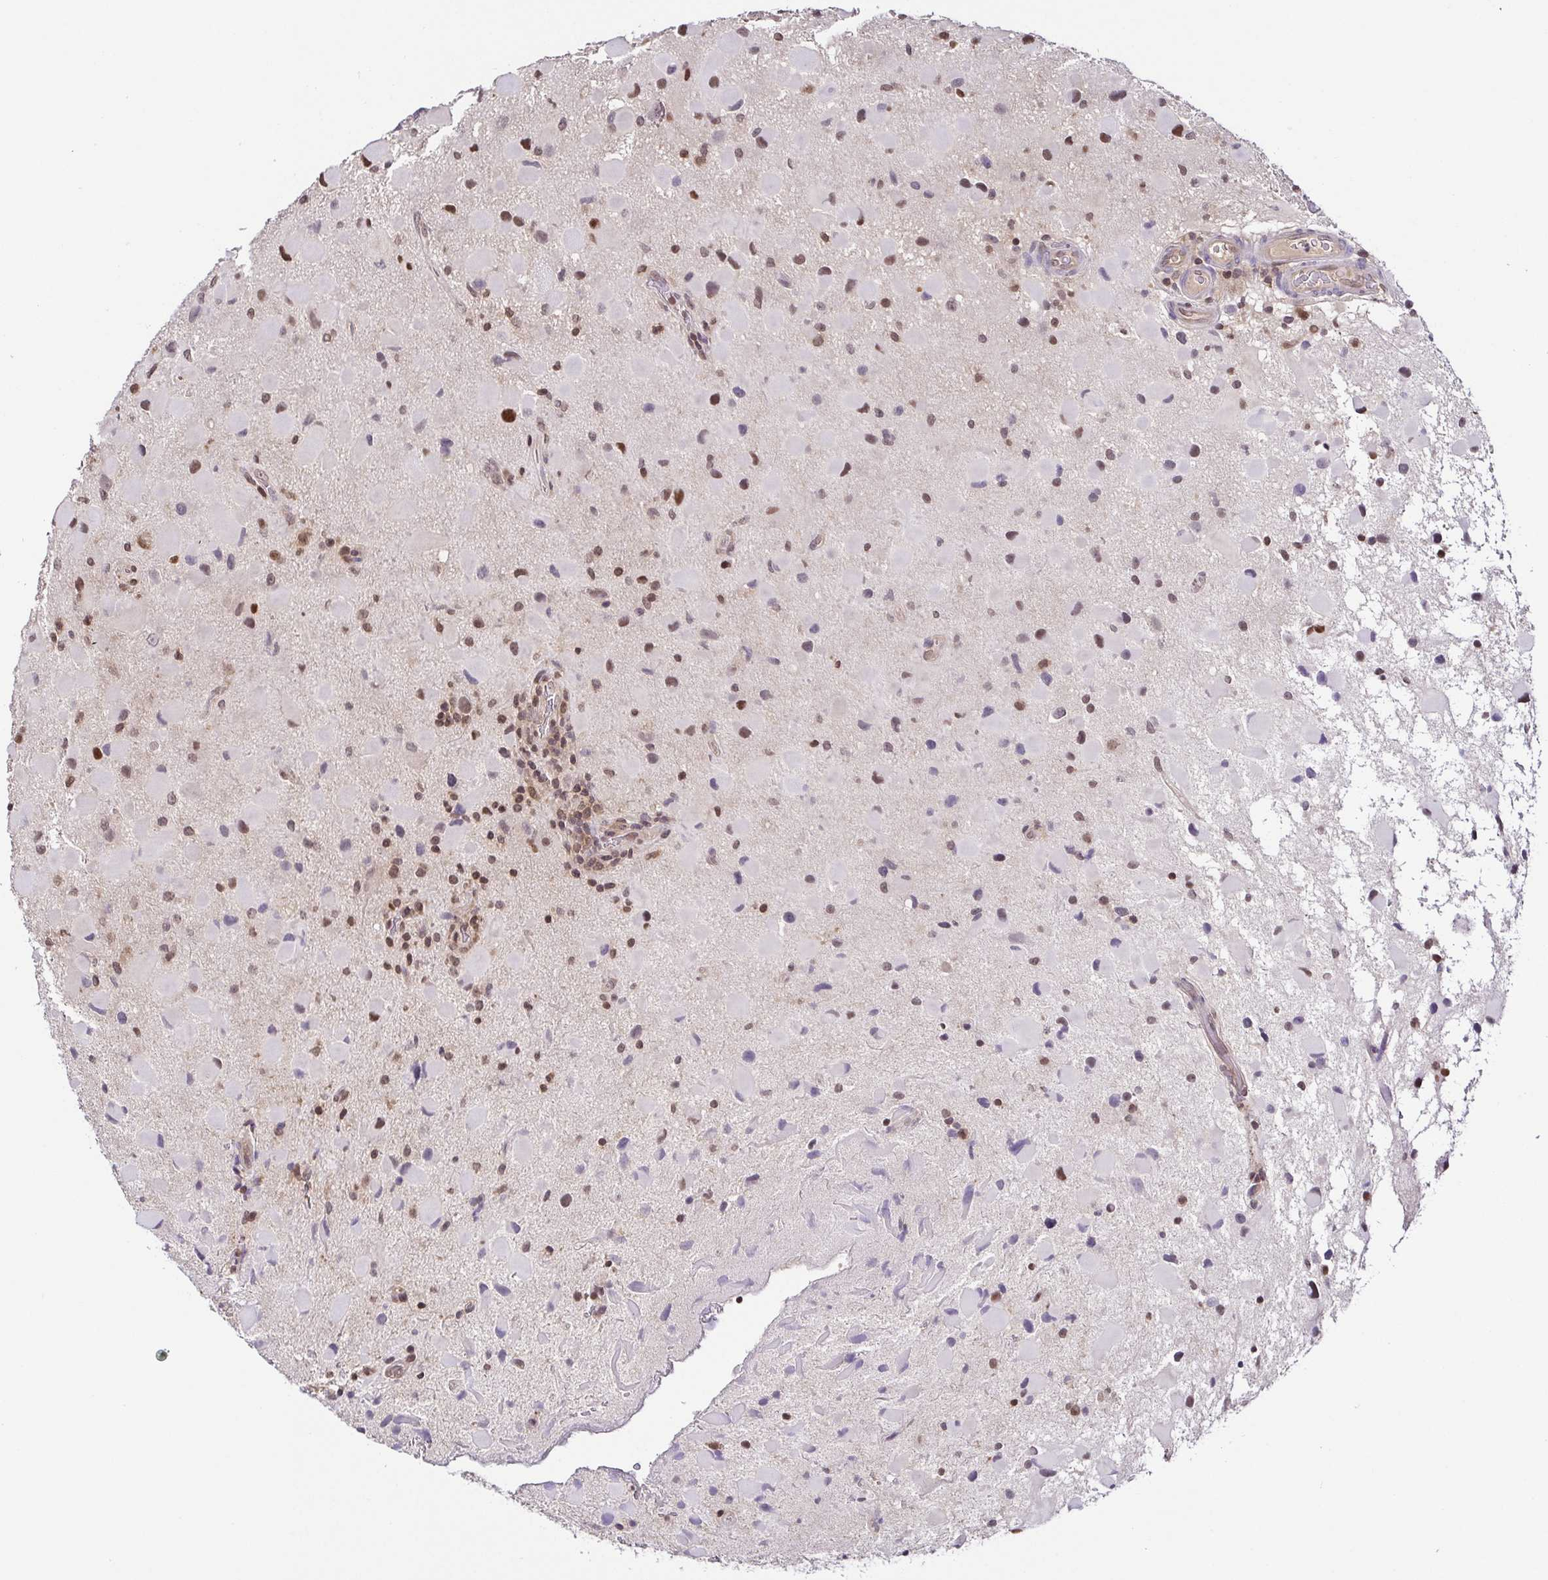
{"staining": {"intensity": "moderate", "quantity": "25%-75%", "location": "nuclear"}, "tissue": "glioma", "cell_type": "Tumor cells", "image_type": "cancer", "snomed": [{"axis": "morphology", "description": "Glioma, malignant, Low grade"}, {"axis": "topography", "description": "Brain"}], "caption": "This photomicrograph reveals glioma stained with IHC to label a protein in brown. The nuclear of tumor cells show moderate positivity for the protein. Nuclei are counter-stained blue.", "gene": "PSMB9", "patient": {"sex": "female", "age": 32}}